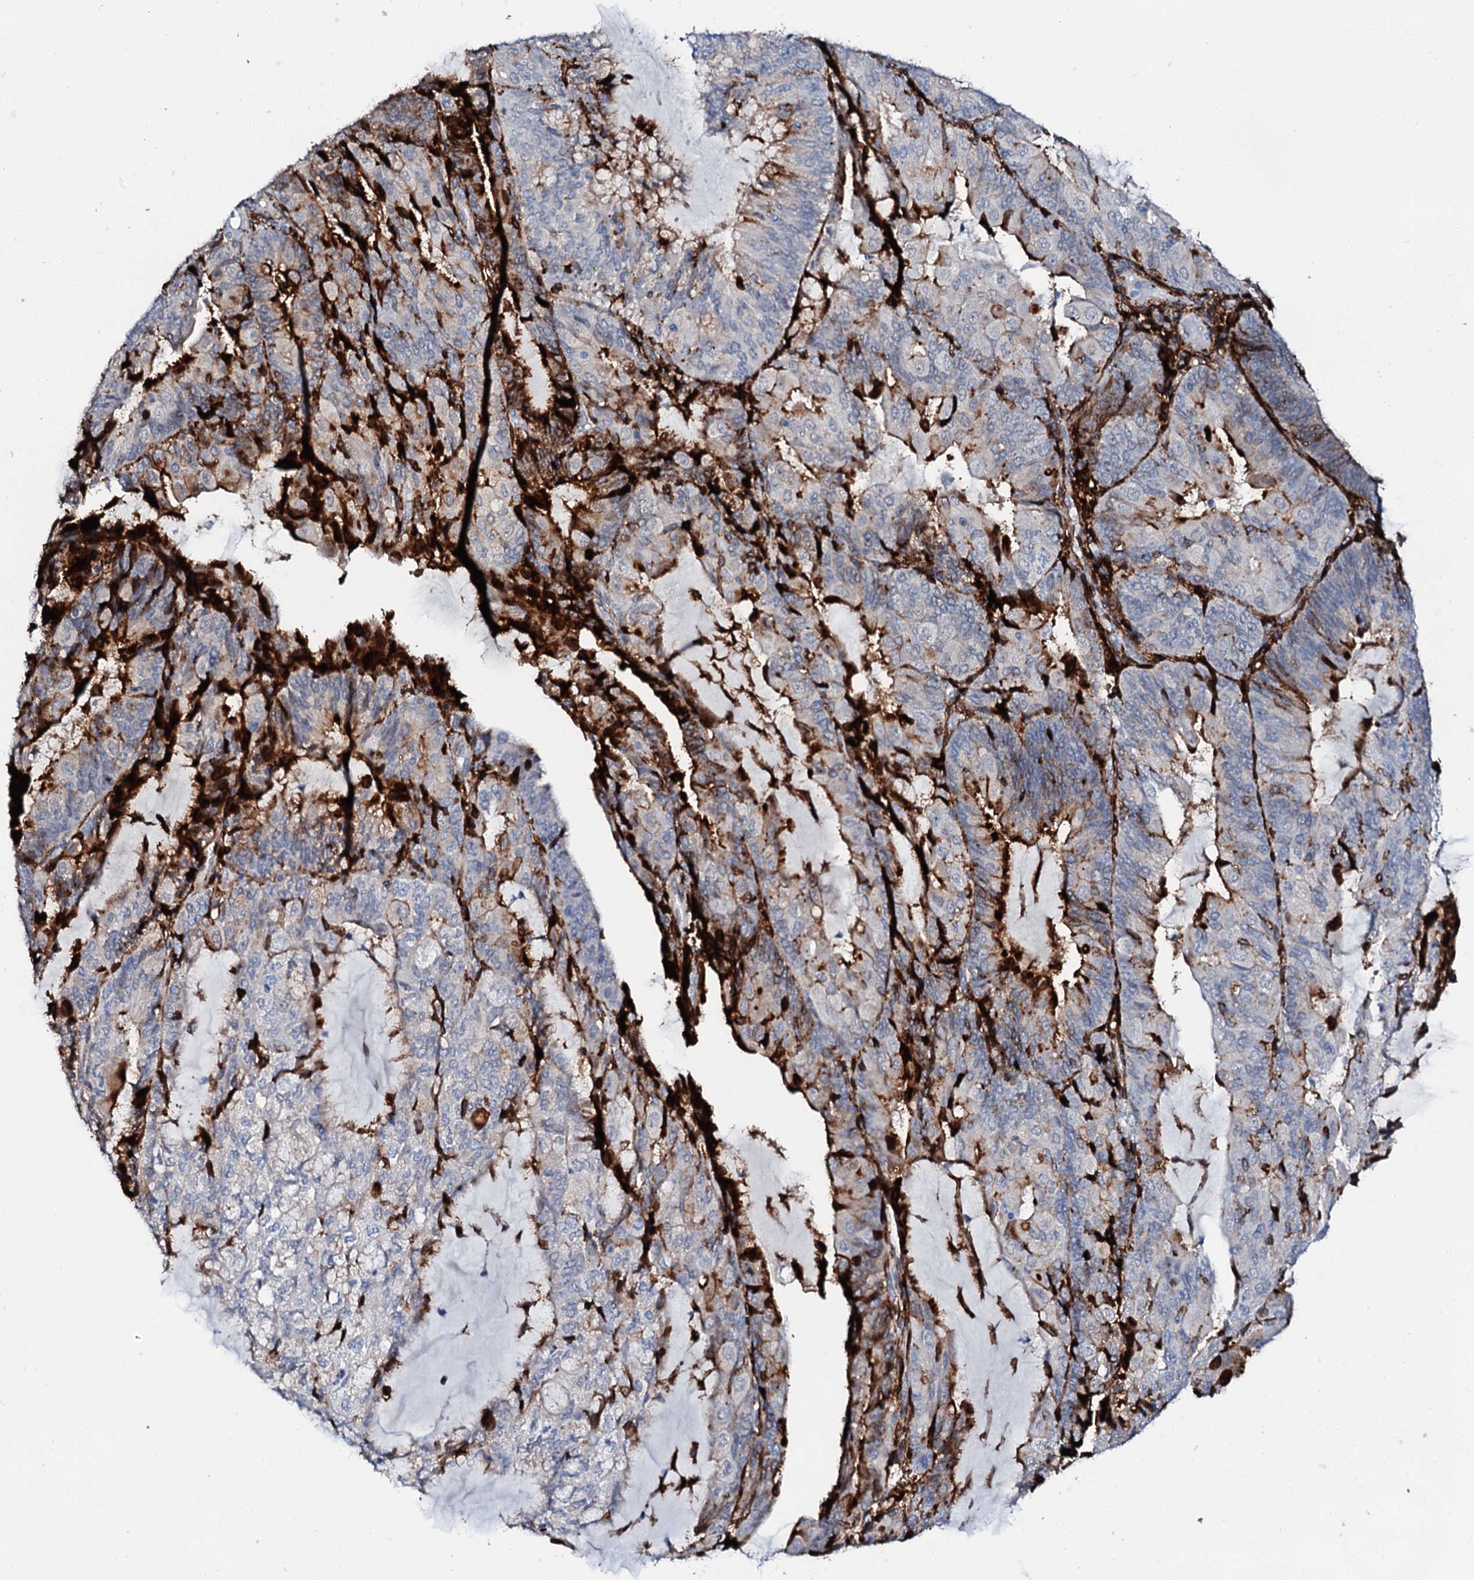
{"staining": {"intensity": "strong", "quantity": "25%-75%", "location": "cytoplasmic/membranous"}, "tissue": "endometrial cancer", "cell_type": "Tumor cells", "image_type": "cancer", "snomed": [{"axis": "morphology", "description": "Adenocarcinoma, NOS"}, {"axis": "topography", "description": "Endometrium"}], "caption": "Endometrial cancer (adenocarcinoma) stained for a protein (brown) demonstrates strong cytoplasmic/membranous positive staining in approximately 25%-75% of tumor cells.", "gene": "MED13L", "patient": {"sex": "female", "age": 81}}